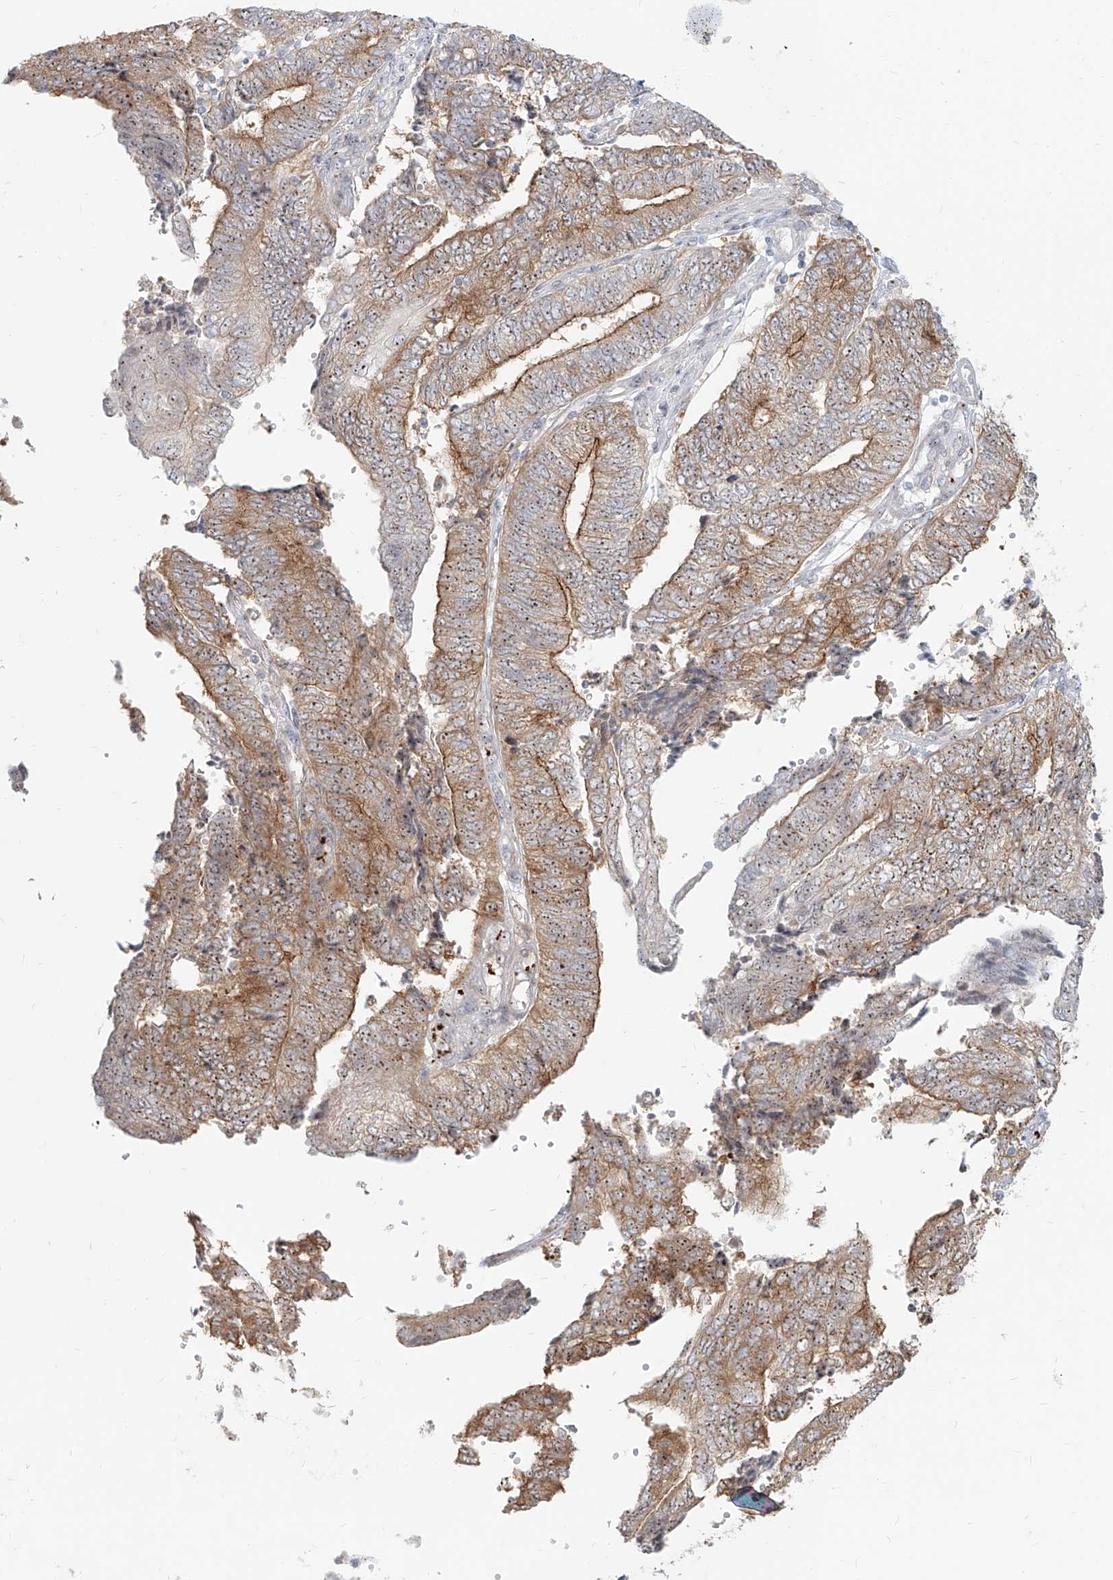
{"staining": {"intensity": "moderate", "quantity": ">75%", "location": "cytoplasmic/membranous,nuclear"}, "tissue": "endometrial cancer", "cell_type": "Tumor cells", "image_type": "cancer", "snomed": [{"axis": "morphology", "description": "Adenocarcinoma, NOS"}, {"axis": "topography", "description": "Uterus"}, {"axis": "topography", "description": "Endometrium"}], "caption": "Tumor cells reveal moderate cytoplasmic/membranous and nuclear expression in approximately >75% of cells in adenocarcinoma (endometrial).", "gene": "BYSL", "patient": {"sex": "female", "age": 70}}